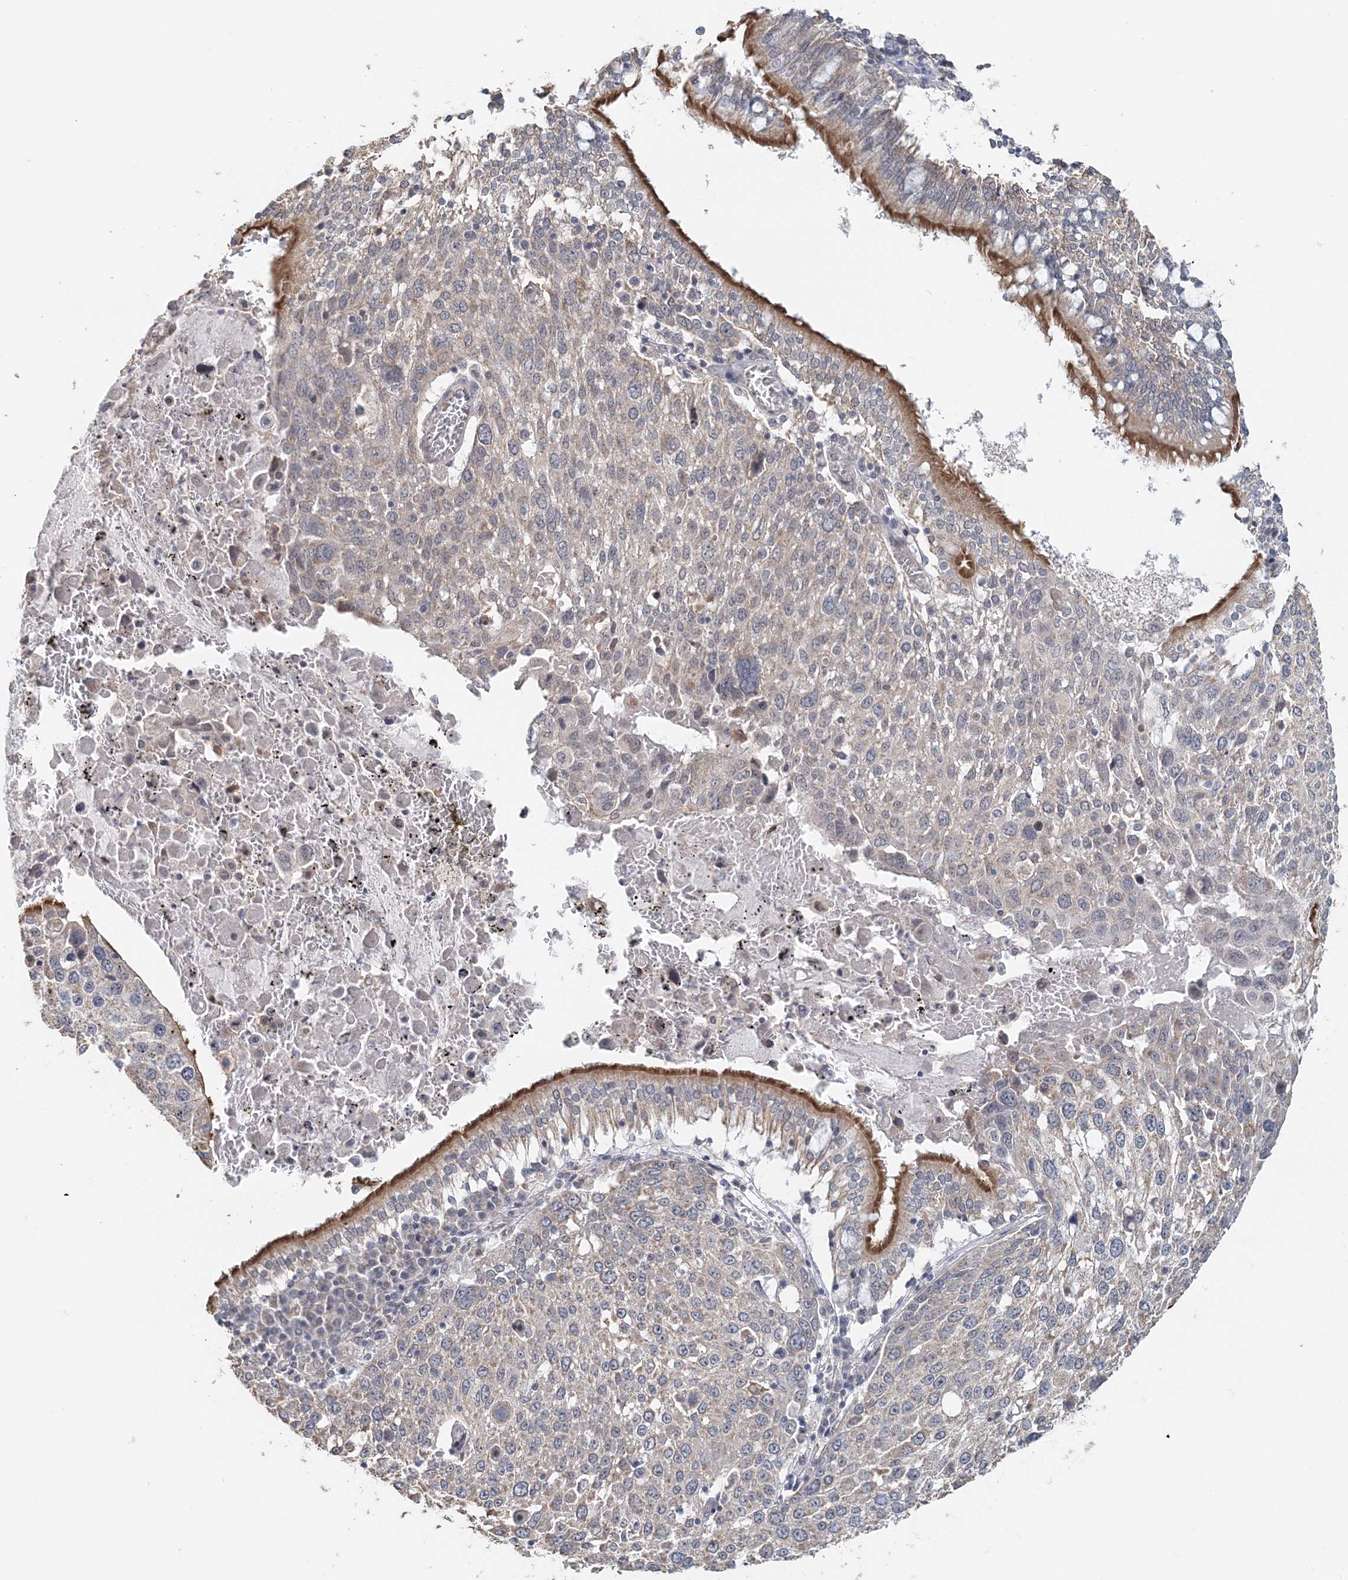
{"staining": {"intensity": "negative", "quantity": "none", "location": "none"}, "tissue": "lung cancer", "cell_type": "Tumor cells", "image_type": "cancer", "snomed": [{"axis": "morphology", "description": "Squamous cell carcinoma, NOS"}, {"axis": "topography", "description": "Lung"}], "caption": "Immunohistochemistry micrograph of neoplastic tissue: human squamous cell carcinoma (lung) stained with DAB (3,3'-diaminobenzidine) demonstrates no significant protein staining in tumor cells. (Brightfield microscopy of DAB (3,3'-diaminobenzidine) IHC at high magnification).", "gene": "FBXO38", "patient": {"sex": "male", "age": 65}}